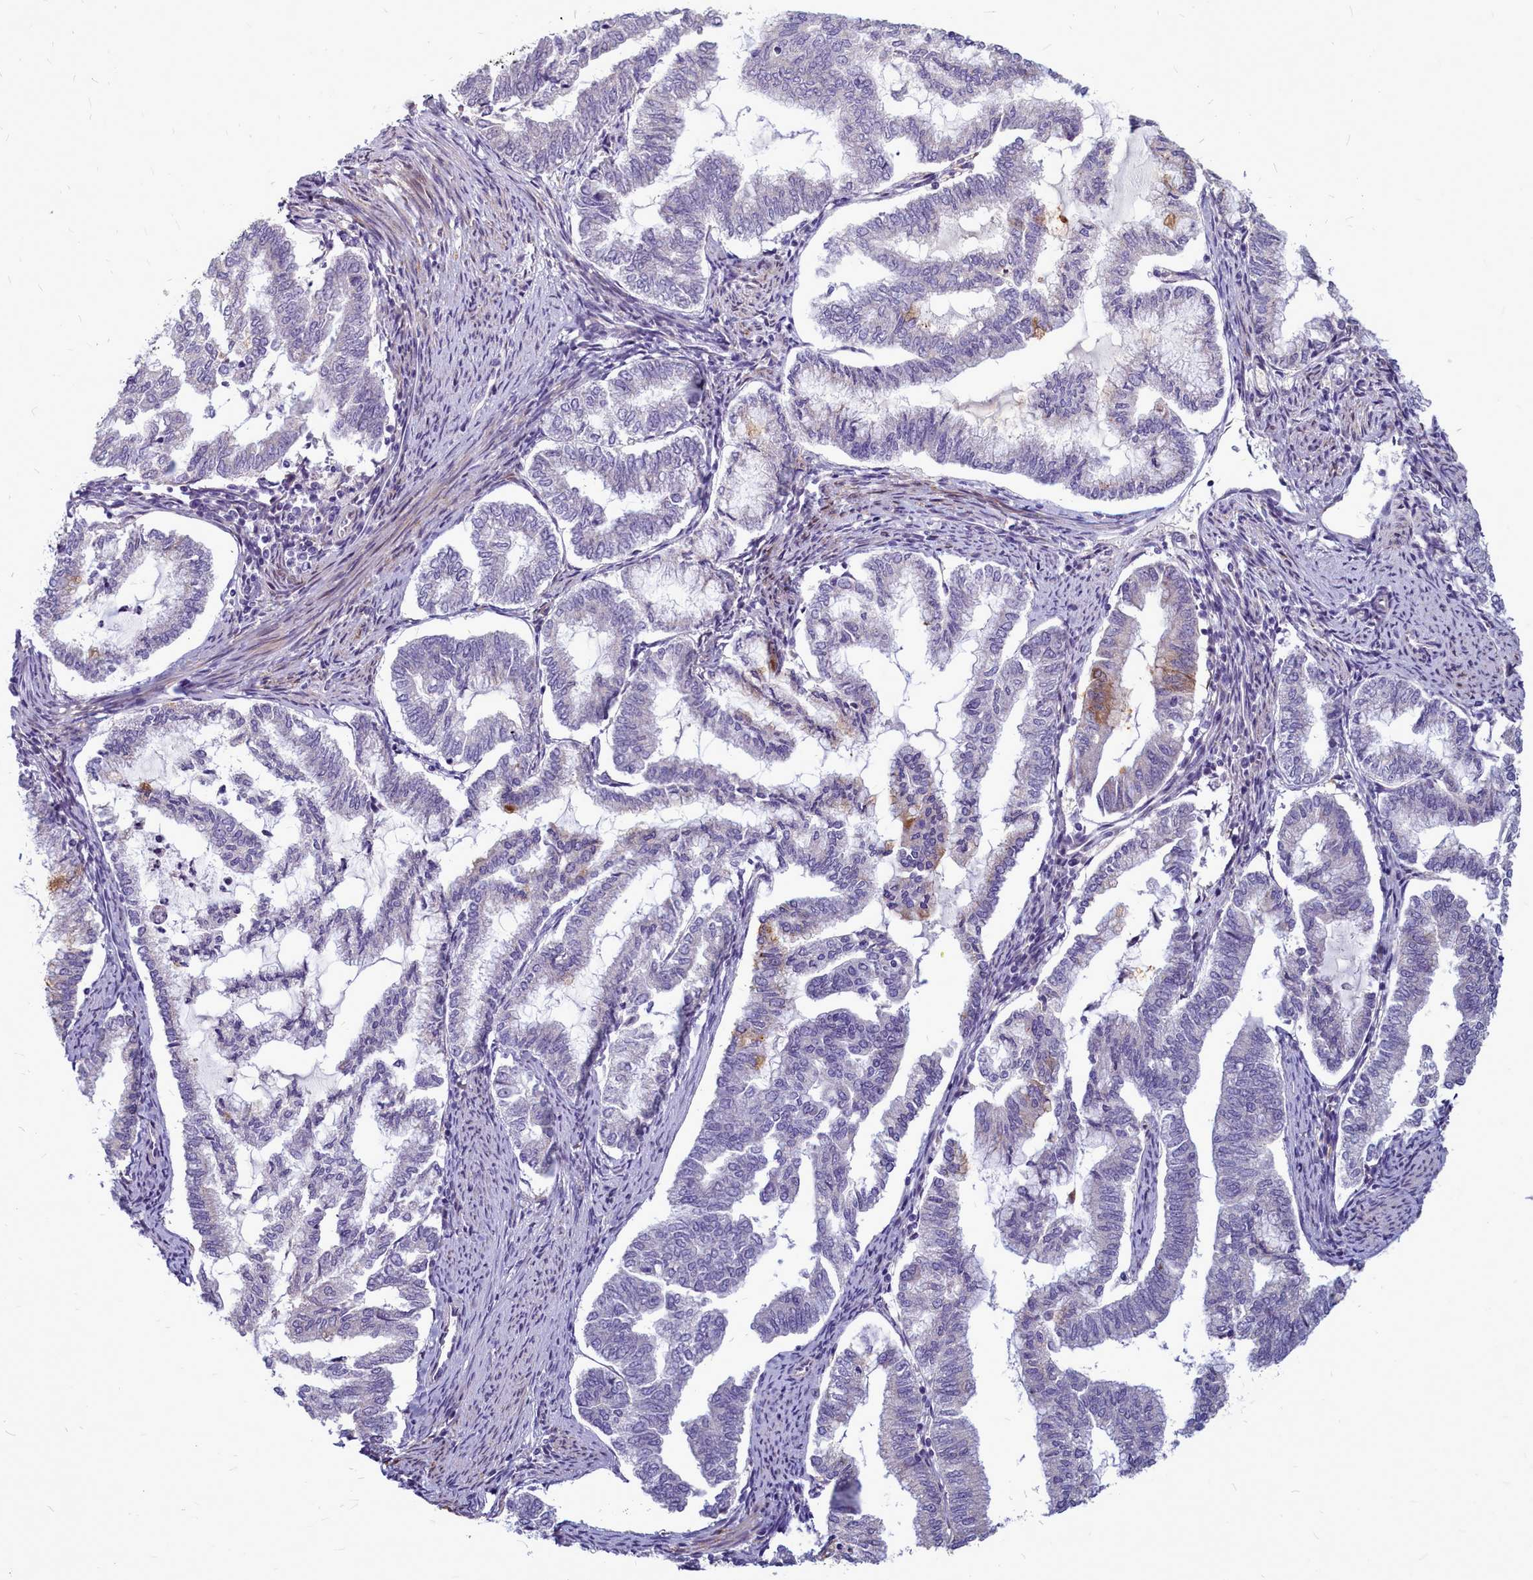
{"staining": {"intensity": "weak", "quantity": "<25%", "location": "cytoplasmic/membranous"}, "tissue": "endometrial cancer", "cell_type": "Tumor cells", "image_type": "cancer", "snomed": [{"axis": "morphology", "description": "Adenocarcinoma, NOS"}, {"axis": "topography", "description": "Endometrium"}], "caption": "This is an immunohistochemistry image of endometrial cancer (adenocarcinoma). There is no positivity in tumor cells.", "gene": "SMPD4", "patient": {"sex": "female", "age": 79}}